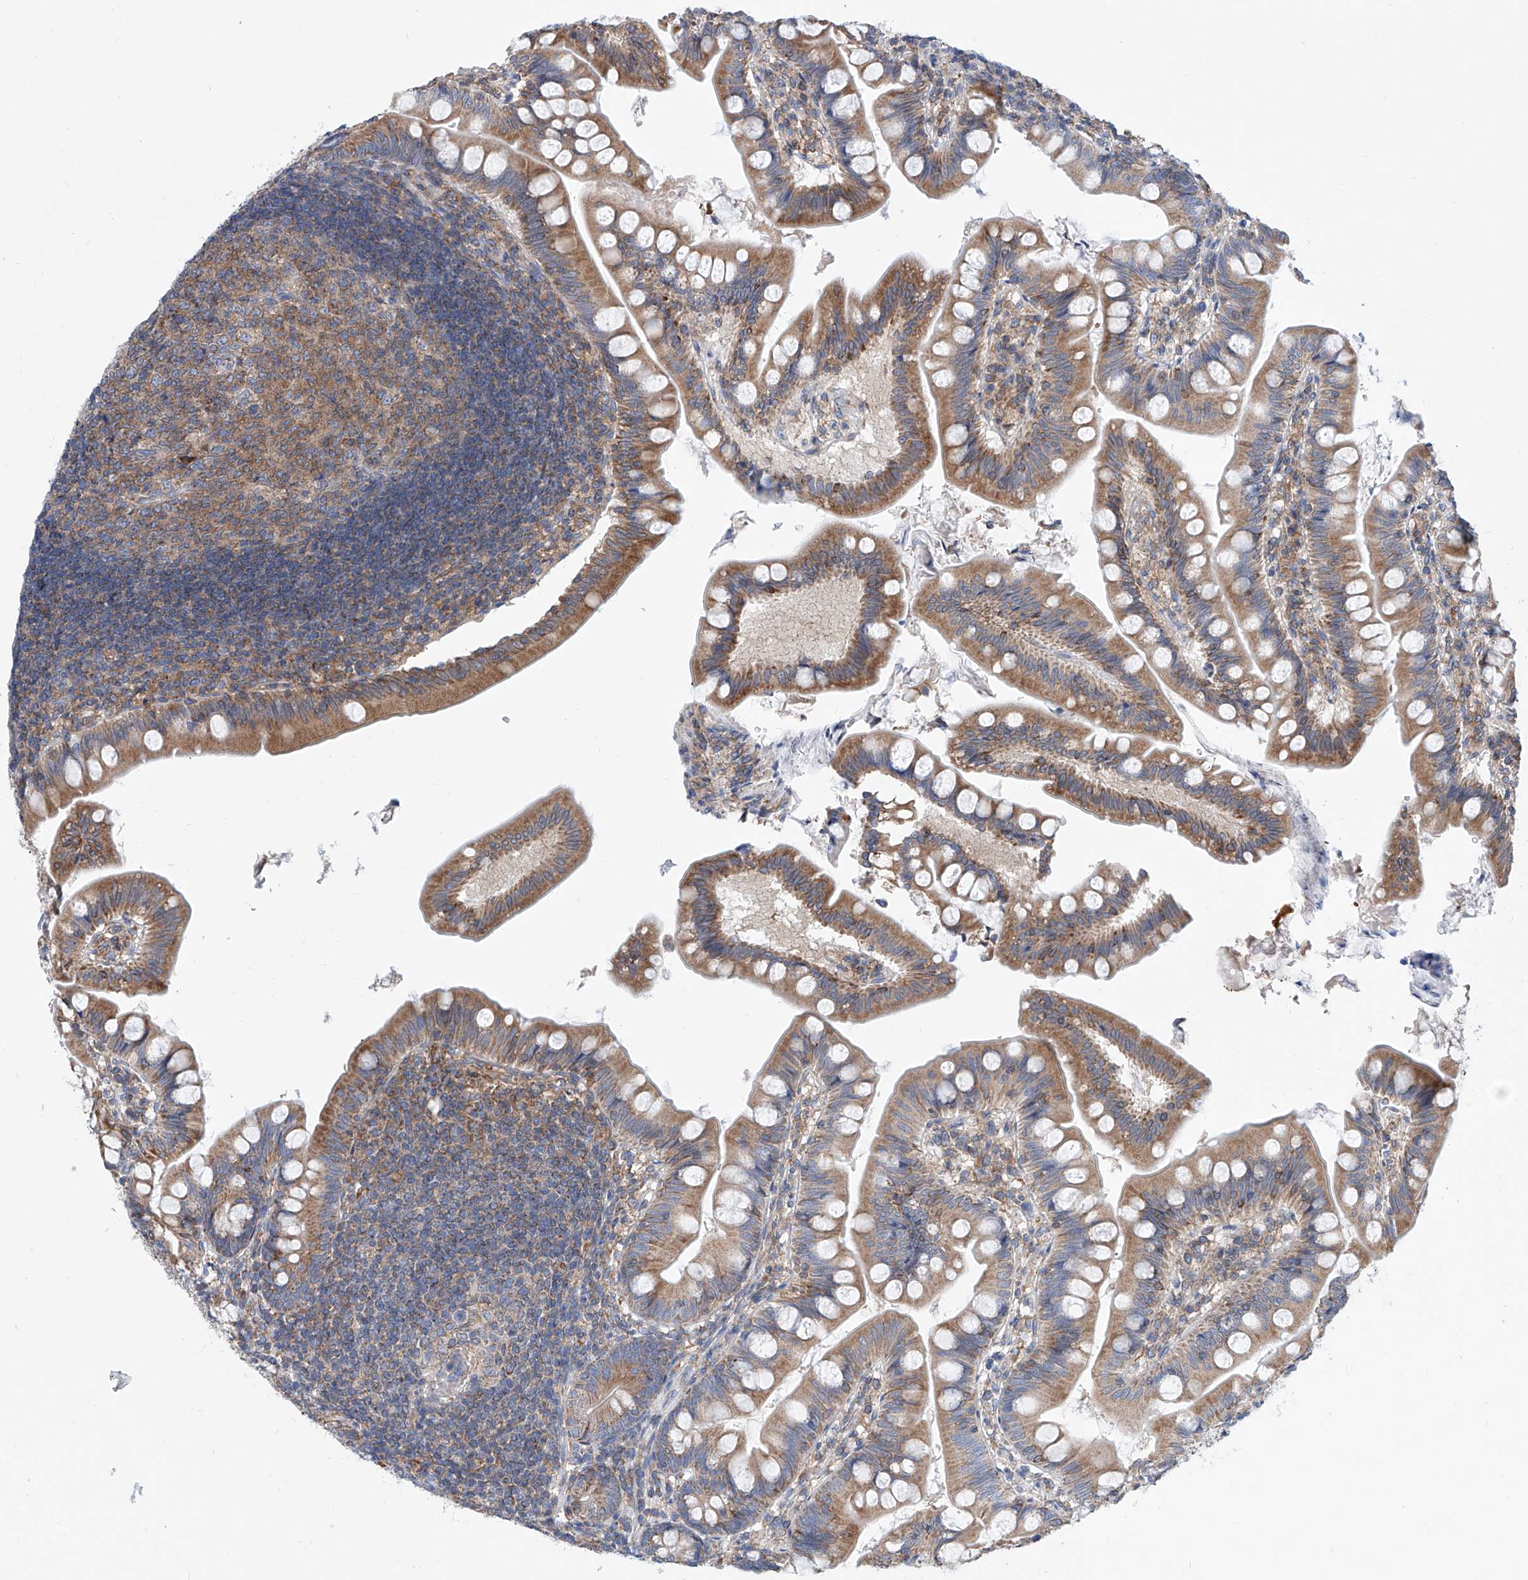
{"staining": {"intensity": "moderate", "quantity": ">75%", "location": "cytoplasmic/membranous"}, "tissue": "small intestine", "cell_type": "Glandular cells", "image_type": "normal", "snomed": [{"axis": "morphology", "description": "Normal tissue, NOS"}, {"axis": "topography", "description": "Small intestine"}], "caption": "Protein staining of benign small intestine shows moderate cytoplasmic/membranous staining in about >75% of glandular cells.", "gene": "MAD2L1", "patient": {"sex": "male", "age": 7}}